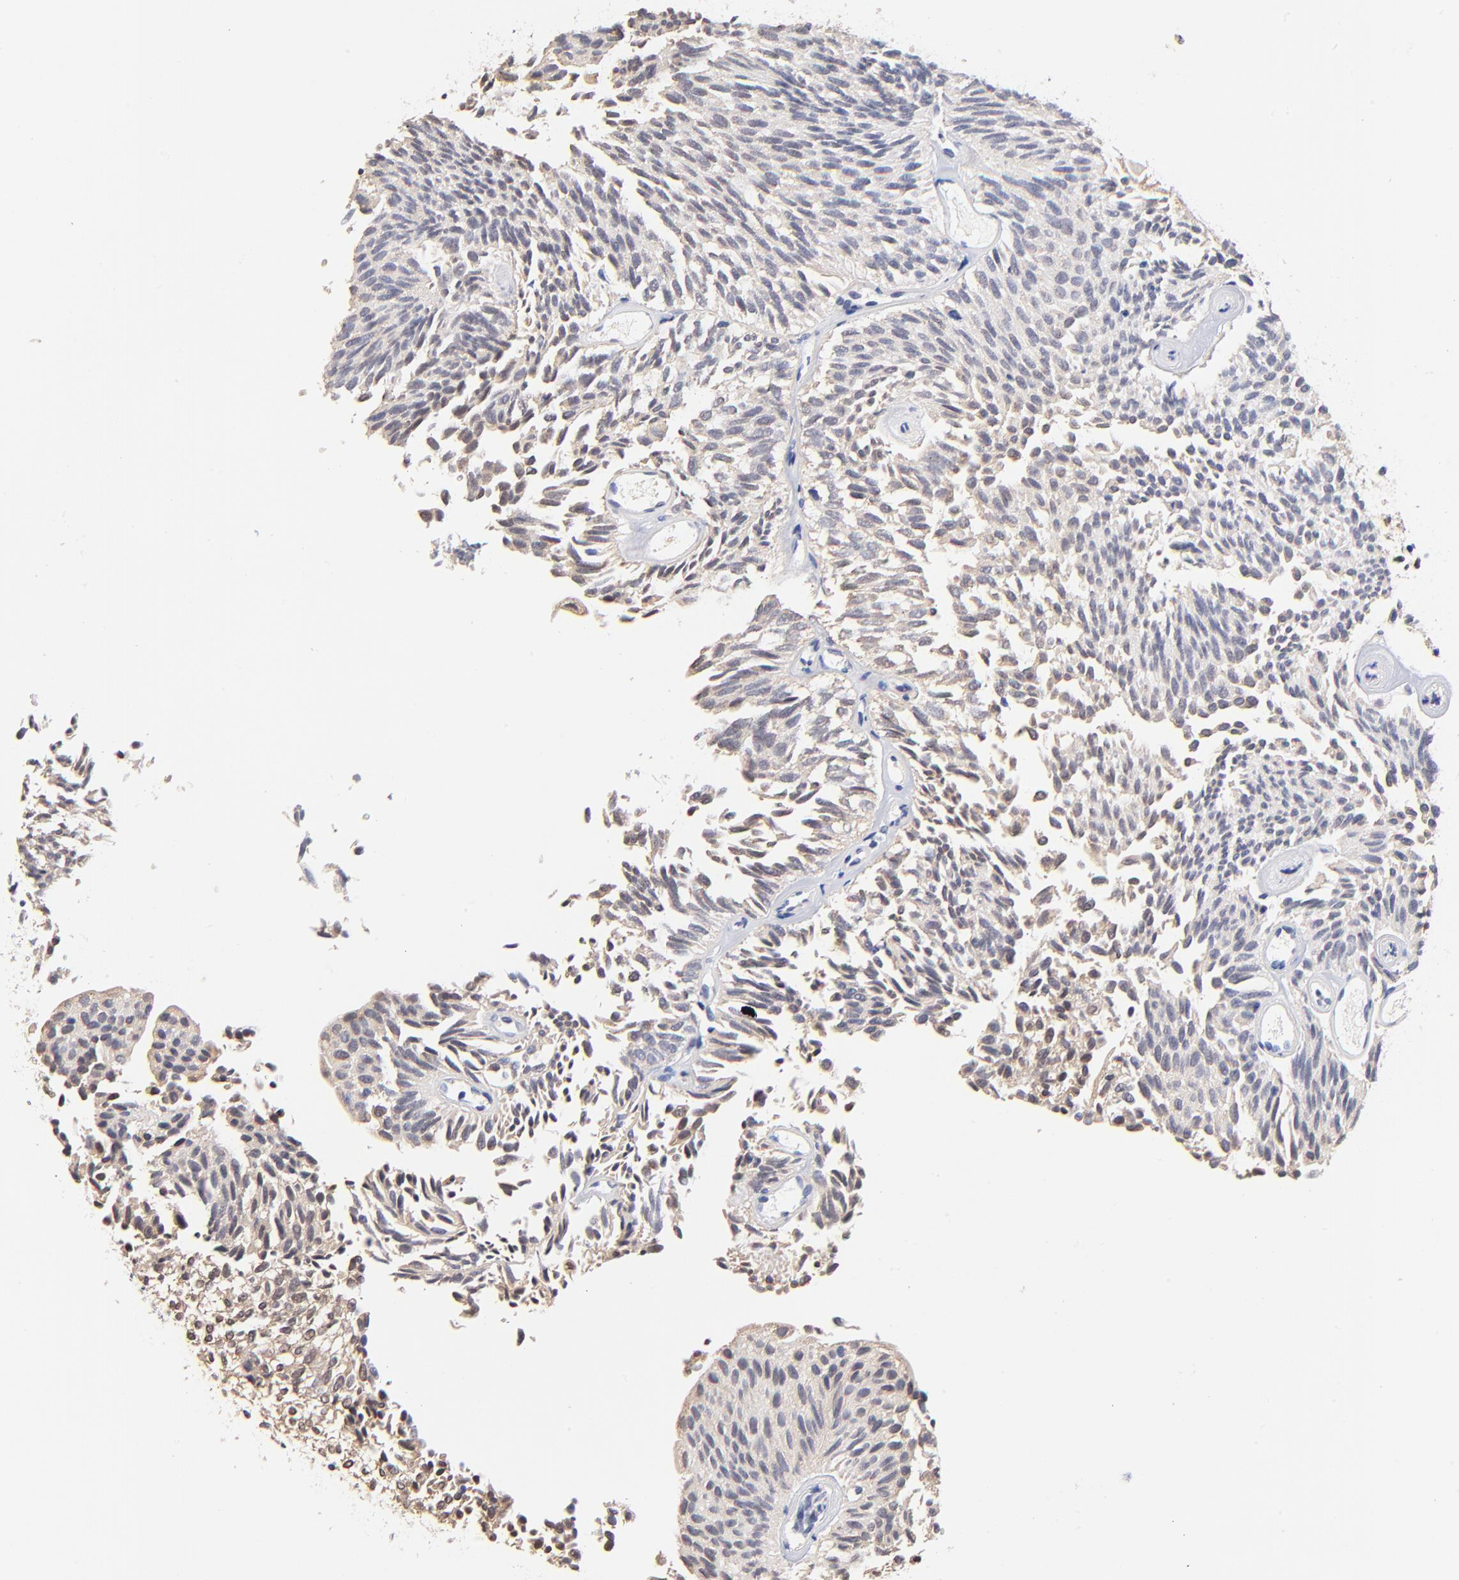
{"staining": {"intensity": "weak", "quantity": "25%-75%", "location": "cytoplasmic/membranous,nuclear"}, "tissue": "urothelial cancer", "cell_type": "Tumor cells", "image_type": "cancer", "snomed": [{"axis": "morphology", "description": "Urothelial carcinoma, Low grade"}, {"axis": "topography", "description": "Urinary bladder"}], "caption": "A low amount of weak cytoplasmic/membranous and nuclear positivity is seen in approximately 25%-75% of tumor cells in urothelial carcinoma (low-grade) tissue. (Brightfield microscopy of DAB IHC at high magnification).", "gene": "TXNL1", "patient": {"sex": "male", "age": 76}}